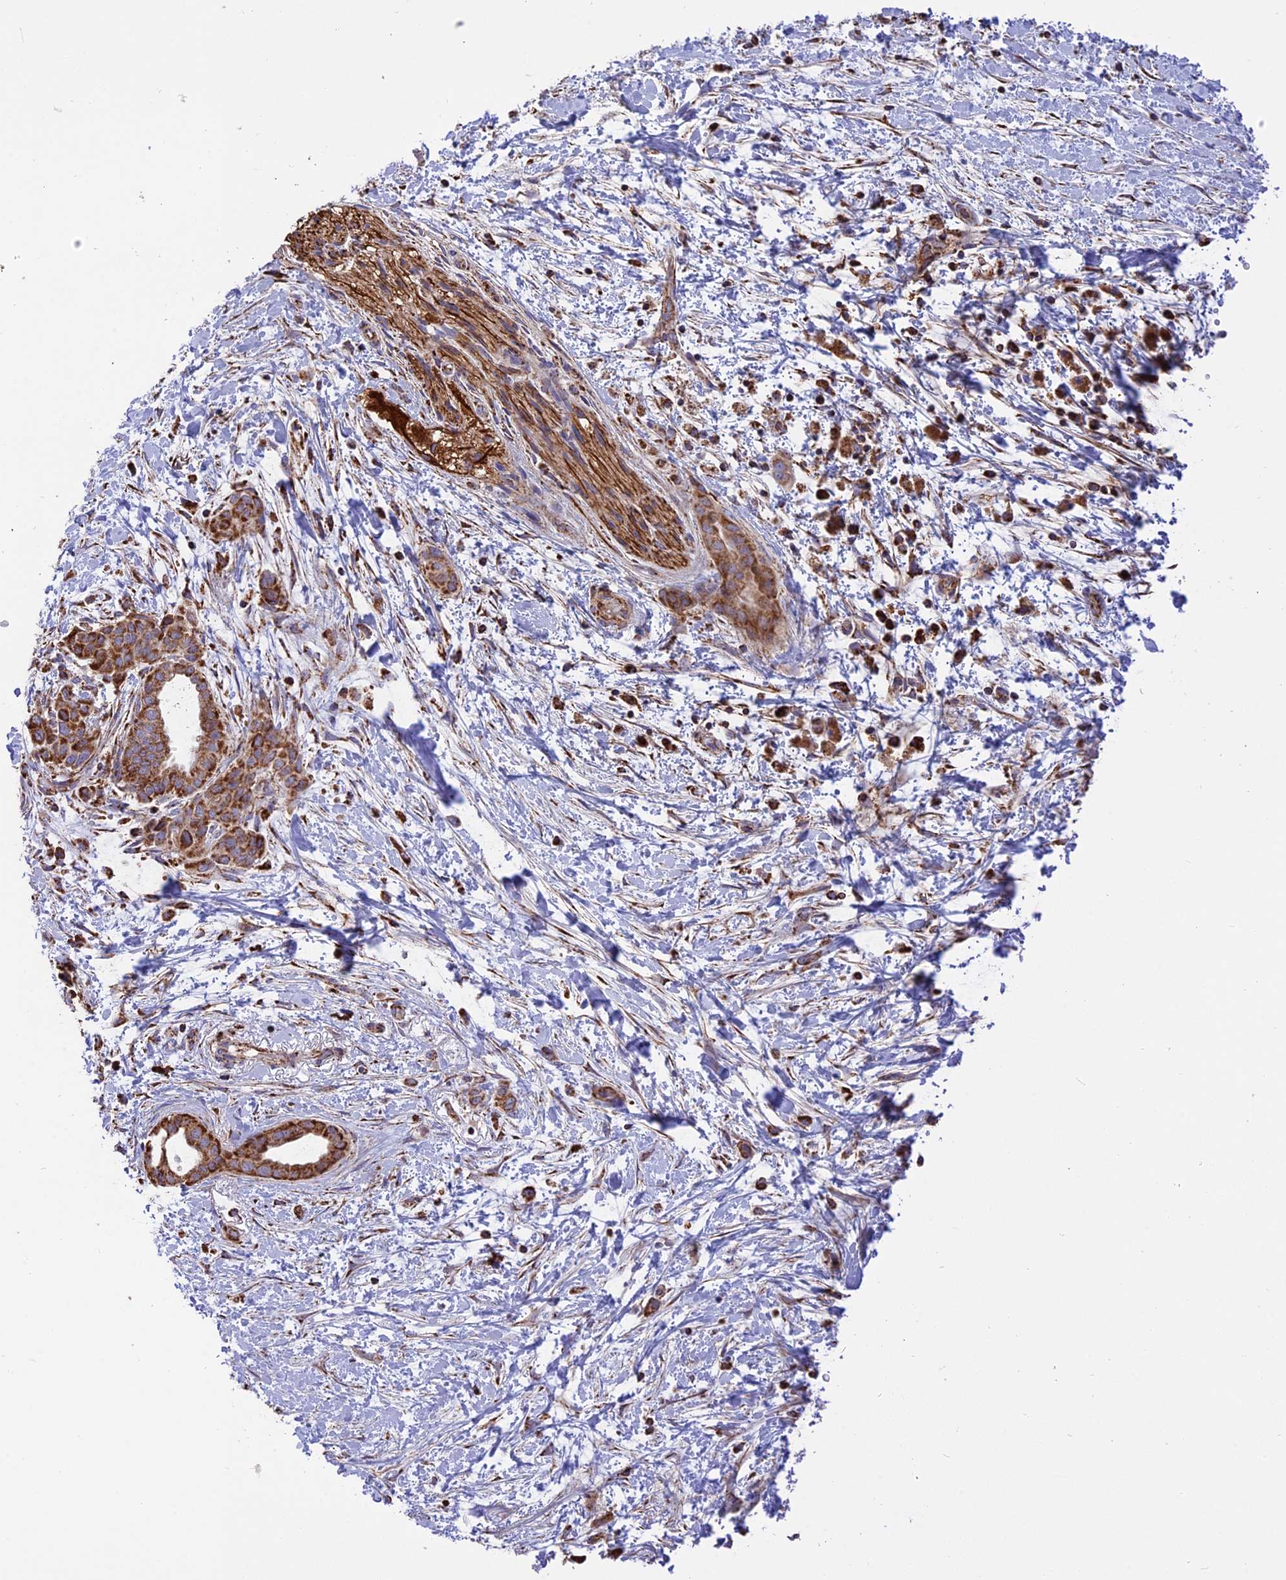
{"staining": {"intensity": "strong", "quantity": ">75%", "location": "cytoplasmic/membranous"}, "tissue": "pancreatic cancer", "cell_type": "Tumor cells", "image_type": "cancer", "snomed": [{"axis": "morphology", "description": "Normal tissue, NOS"}, {"axis": "morphology", "description": "Adenocarcinoma, NOS"}, {"axis": "topography", "description": "Pancreas"}, {"axis": "topography", "description": "Peripheral nerve tissue"}], "caption": "DAB (3,3'-diaminobenzidine) immunohistochemical staining of pancreatic adenocarcinoma reveals strong cytoplasmic/membranous protein expression in about >75% of tumor cells.", "gene": "TTC4", "patient": {"sex": "female", "age": 63}}